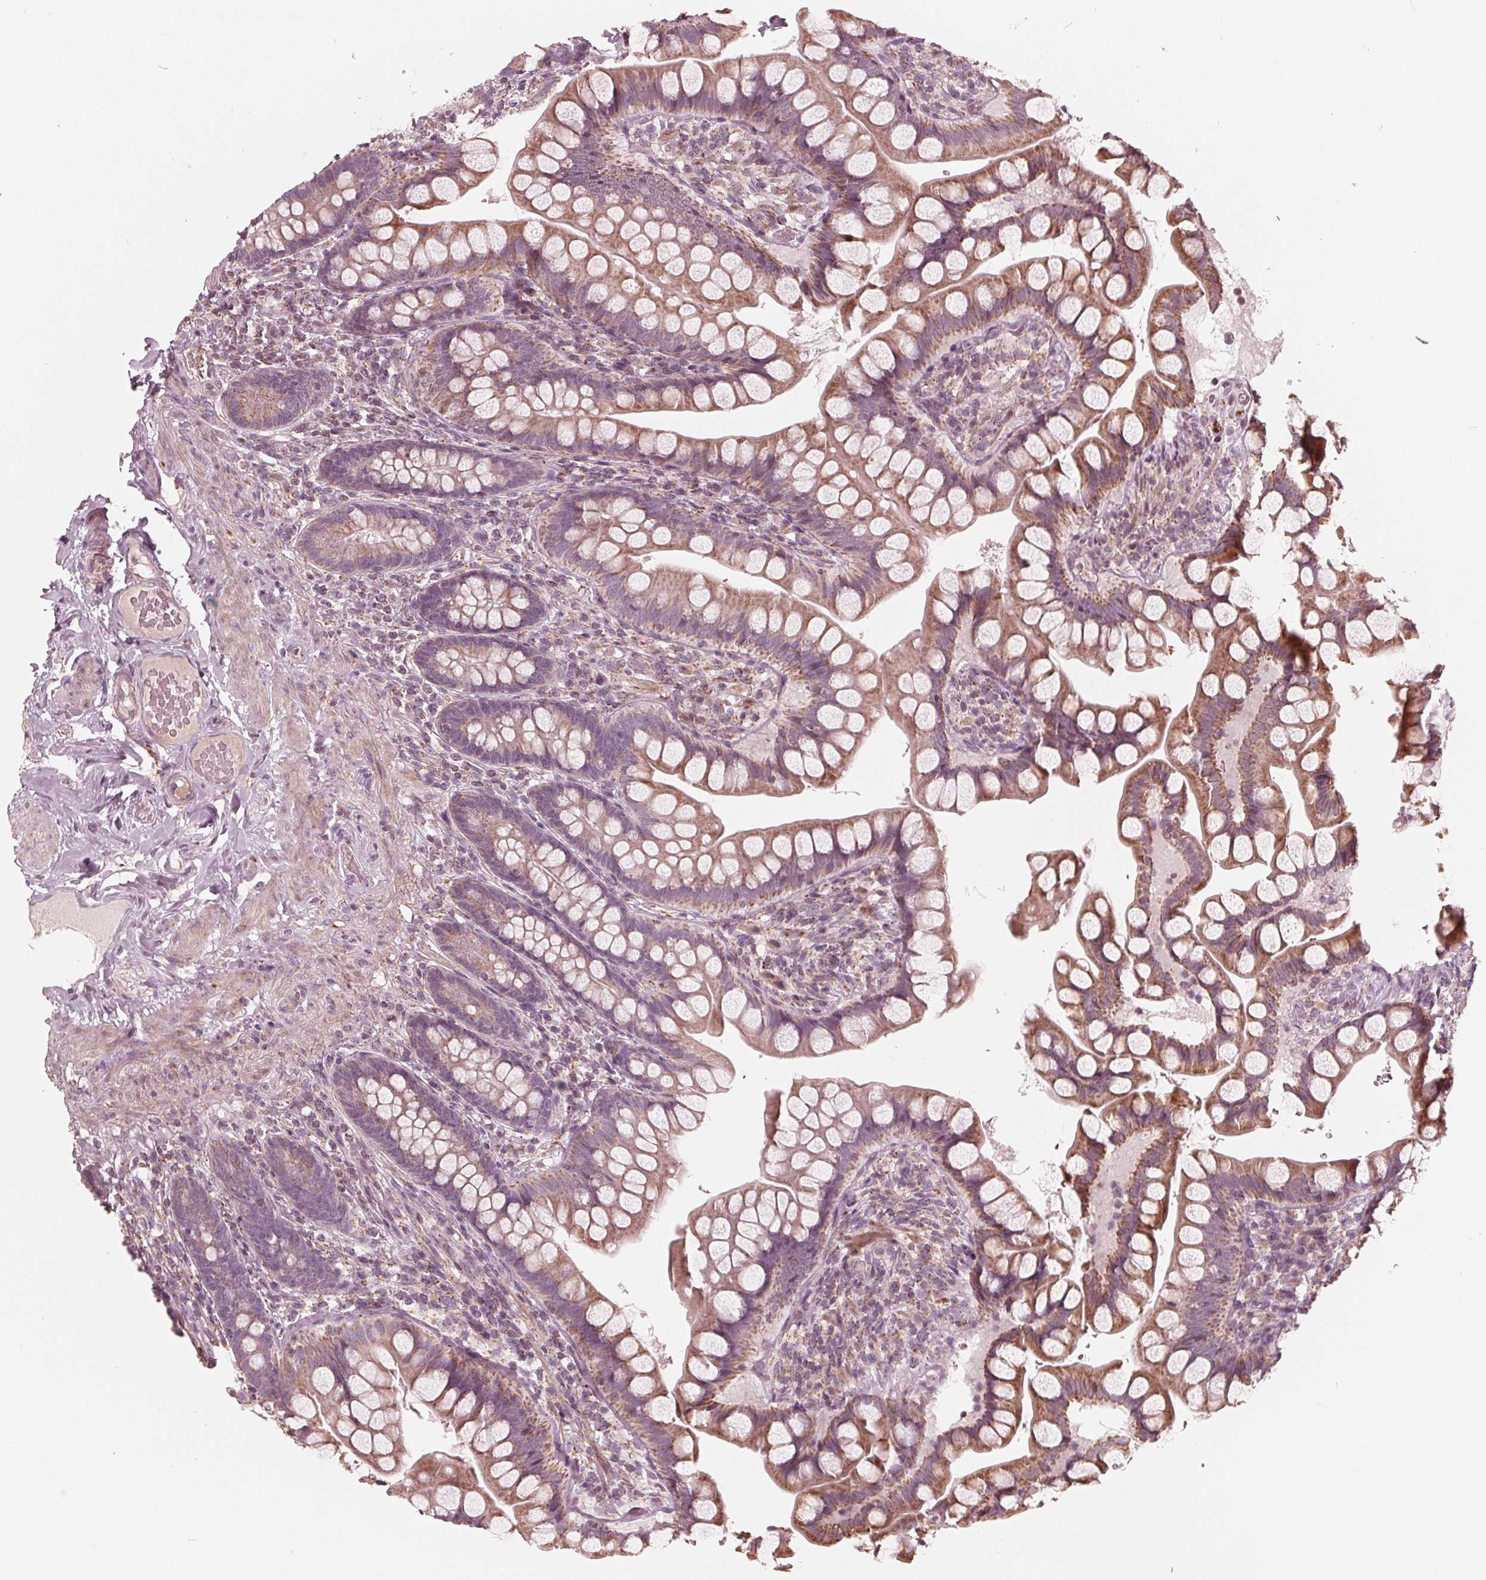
{"staining": {"intensity": "moderate", "quantity": ">75%", "location": "cytoplasmic/membranous"}, "tissue": "small intestine", "cell_type": "Glandular cells", "image_type": "normal", "snomed": [{"axis": "morphology", "description": "Normal tissue, NOS"}, {"axis": "topography", "description": "Small intestine"}], "caption": "An immunohistochemistry micrograph of unremarkable tissue is shown. Protein staining in brown highlights moderate cytoplasmic/membranous positivity in small intestine within glandular cells. Immunohistochemistry stains the protein in brown and the nuclei are stained blue.", "gene": "DCAF4L2", "patient": {"sex": "male", "age": 70}}